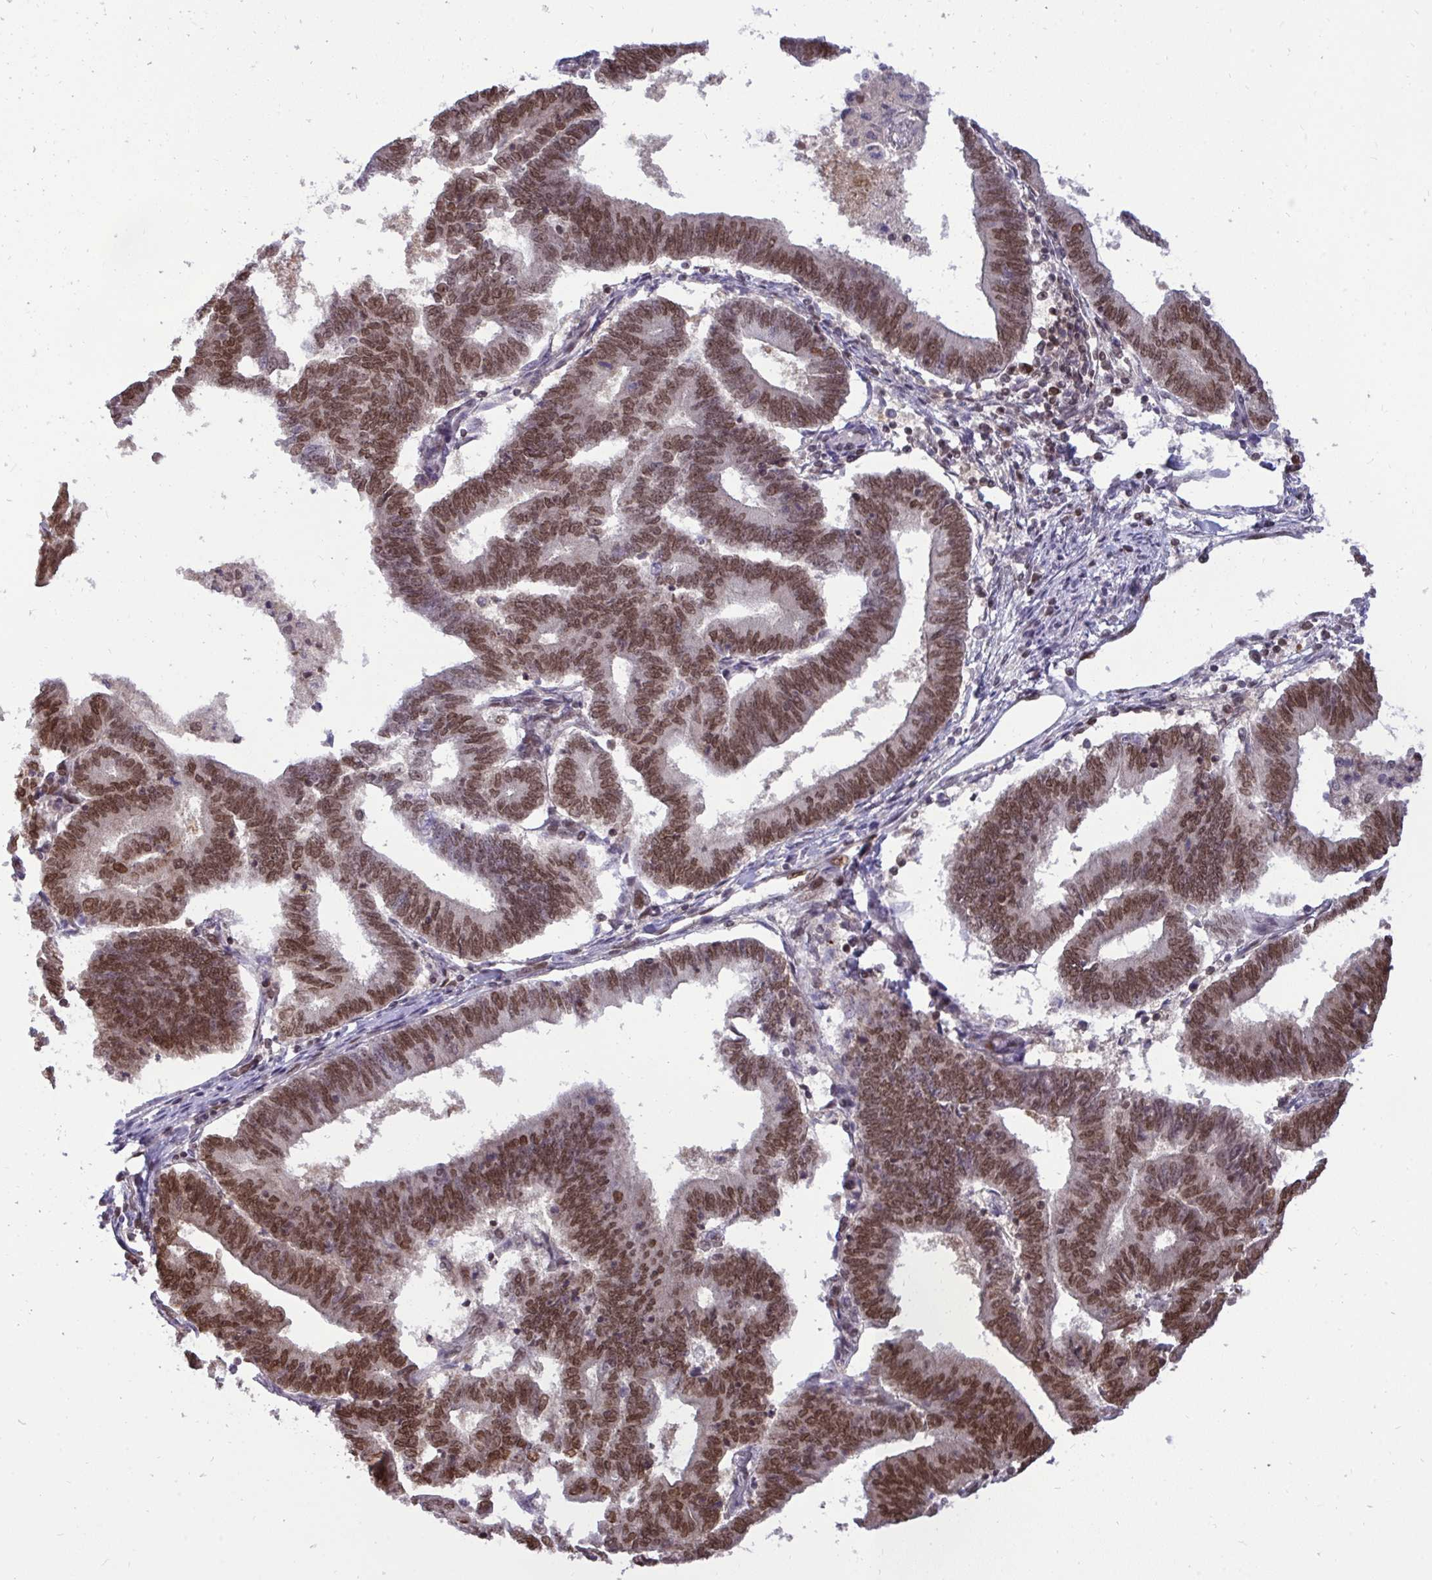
{"staining": {"intensity": "moderate", "quantity": ">75%", "location": "nuclear"}, "tissue": "endometrial cancer", "cell_type": "Tumor cells", "image_type": "cancer", "snomed": [{"axis": "morphology", "description": "Adenocarcinoma, NOS"}, {"axis": "topography", "description": "Endometrium"}], "caption": "Endometrial adenocarcinoma tissue displays moderate nuclear positivity in approximately >75% of tumor cells (IHC, brightfield microscopy, high magnification).", "gene": "JPT1", "patient": {"sex": "female", "age": 70}}